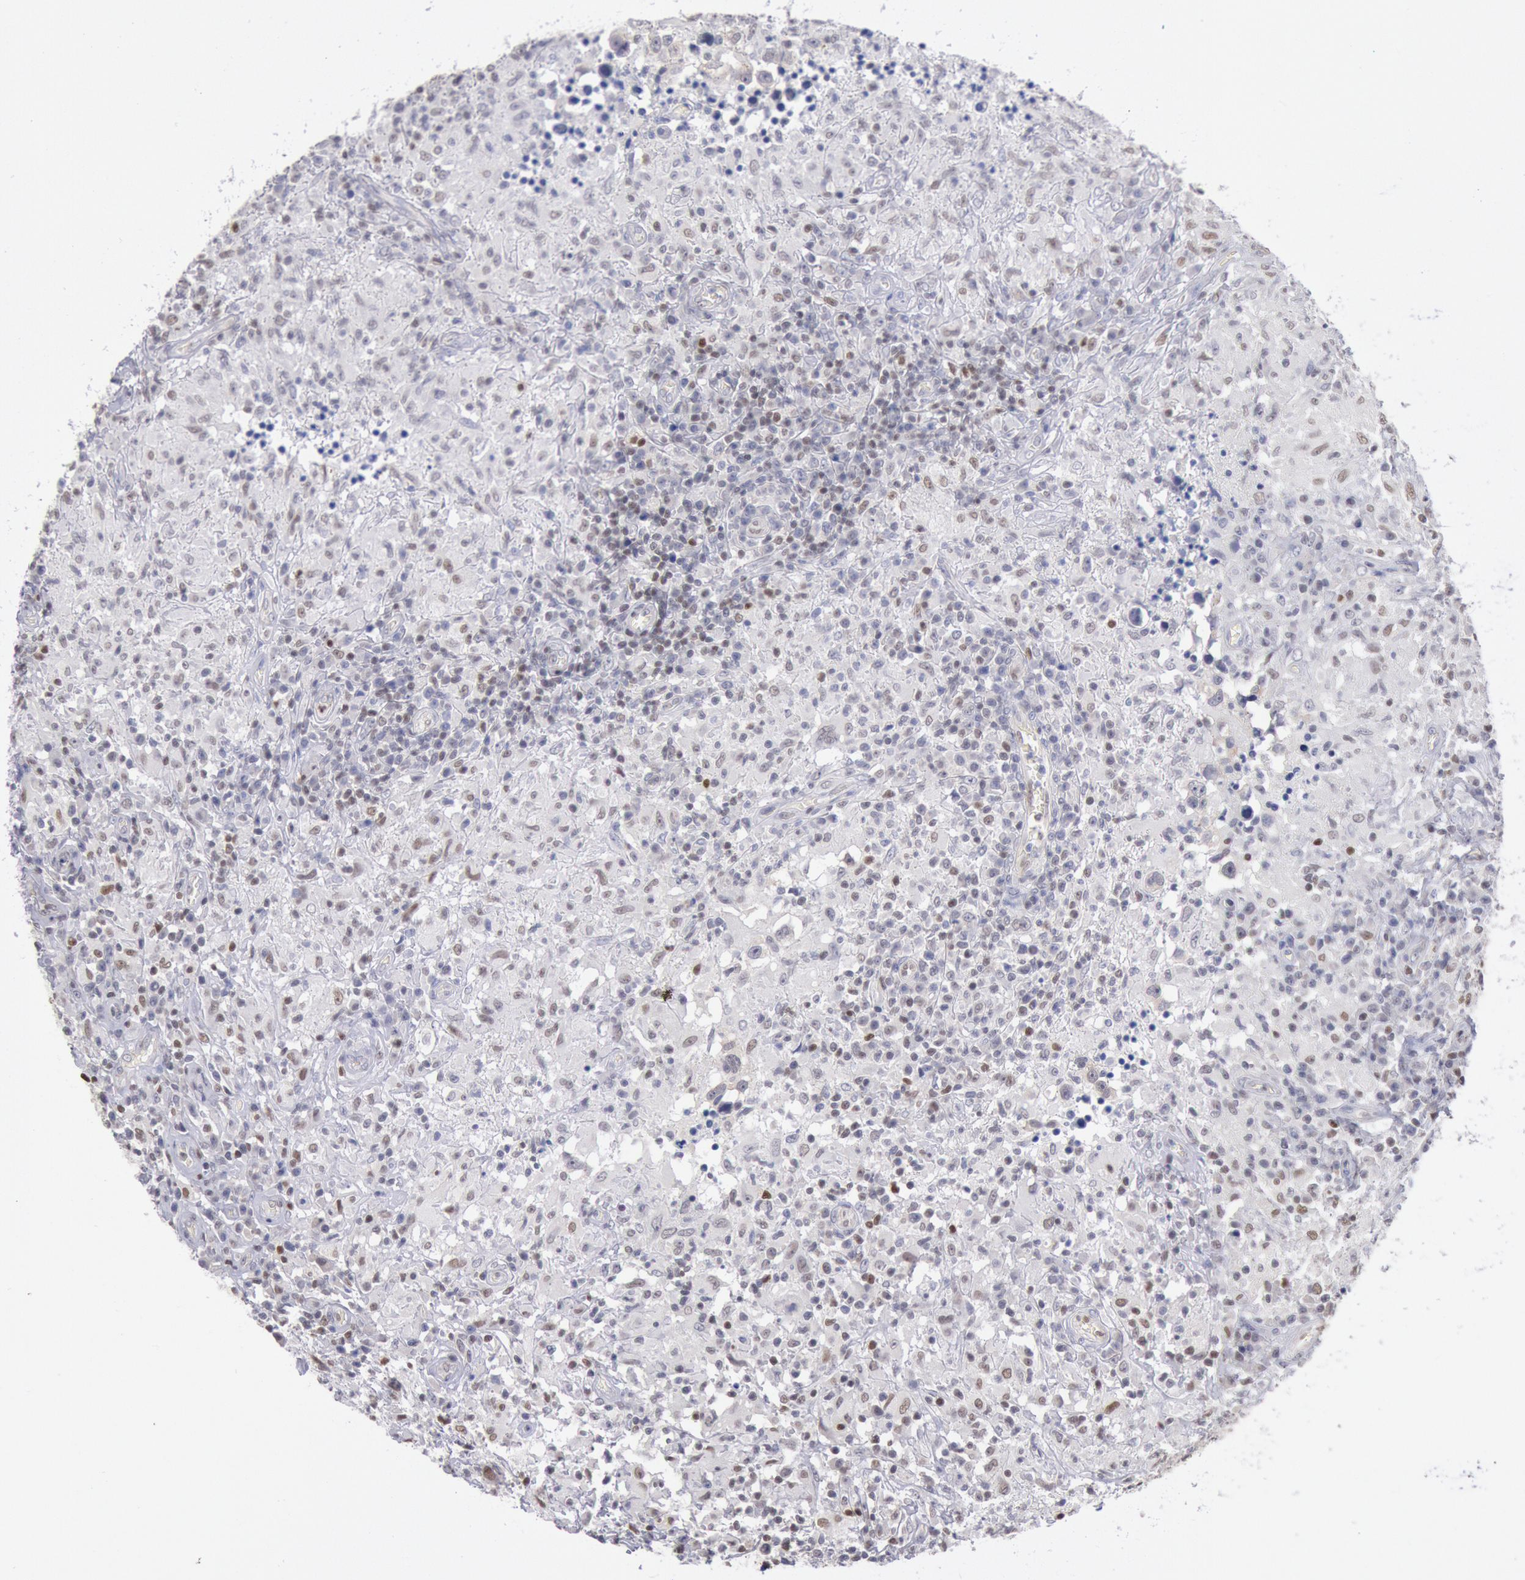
{"staining": {"intensity": "negative", "quantity": "none", "location": "none"}, "tissue": "testis cancer", "cell_type": "Tumor cells", "image_type": "cancer", "snomed": [{"axis": "morphology", "description": "Seminoma, NOS"}, {"axis": "topography", "description": "Testis"}], "caption": "High magnification brightfield microscopy of testis cancer stained with DAB (3,3'-diaminobenzidine) (brown) and counterstained with hematoxylin (blue): tumor cells show no significant positivity.", "gene": "RPS6KA5", "patient": {"sex": "male", "age": 34}}